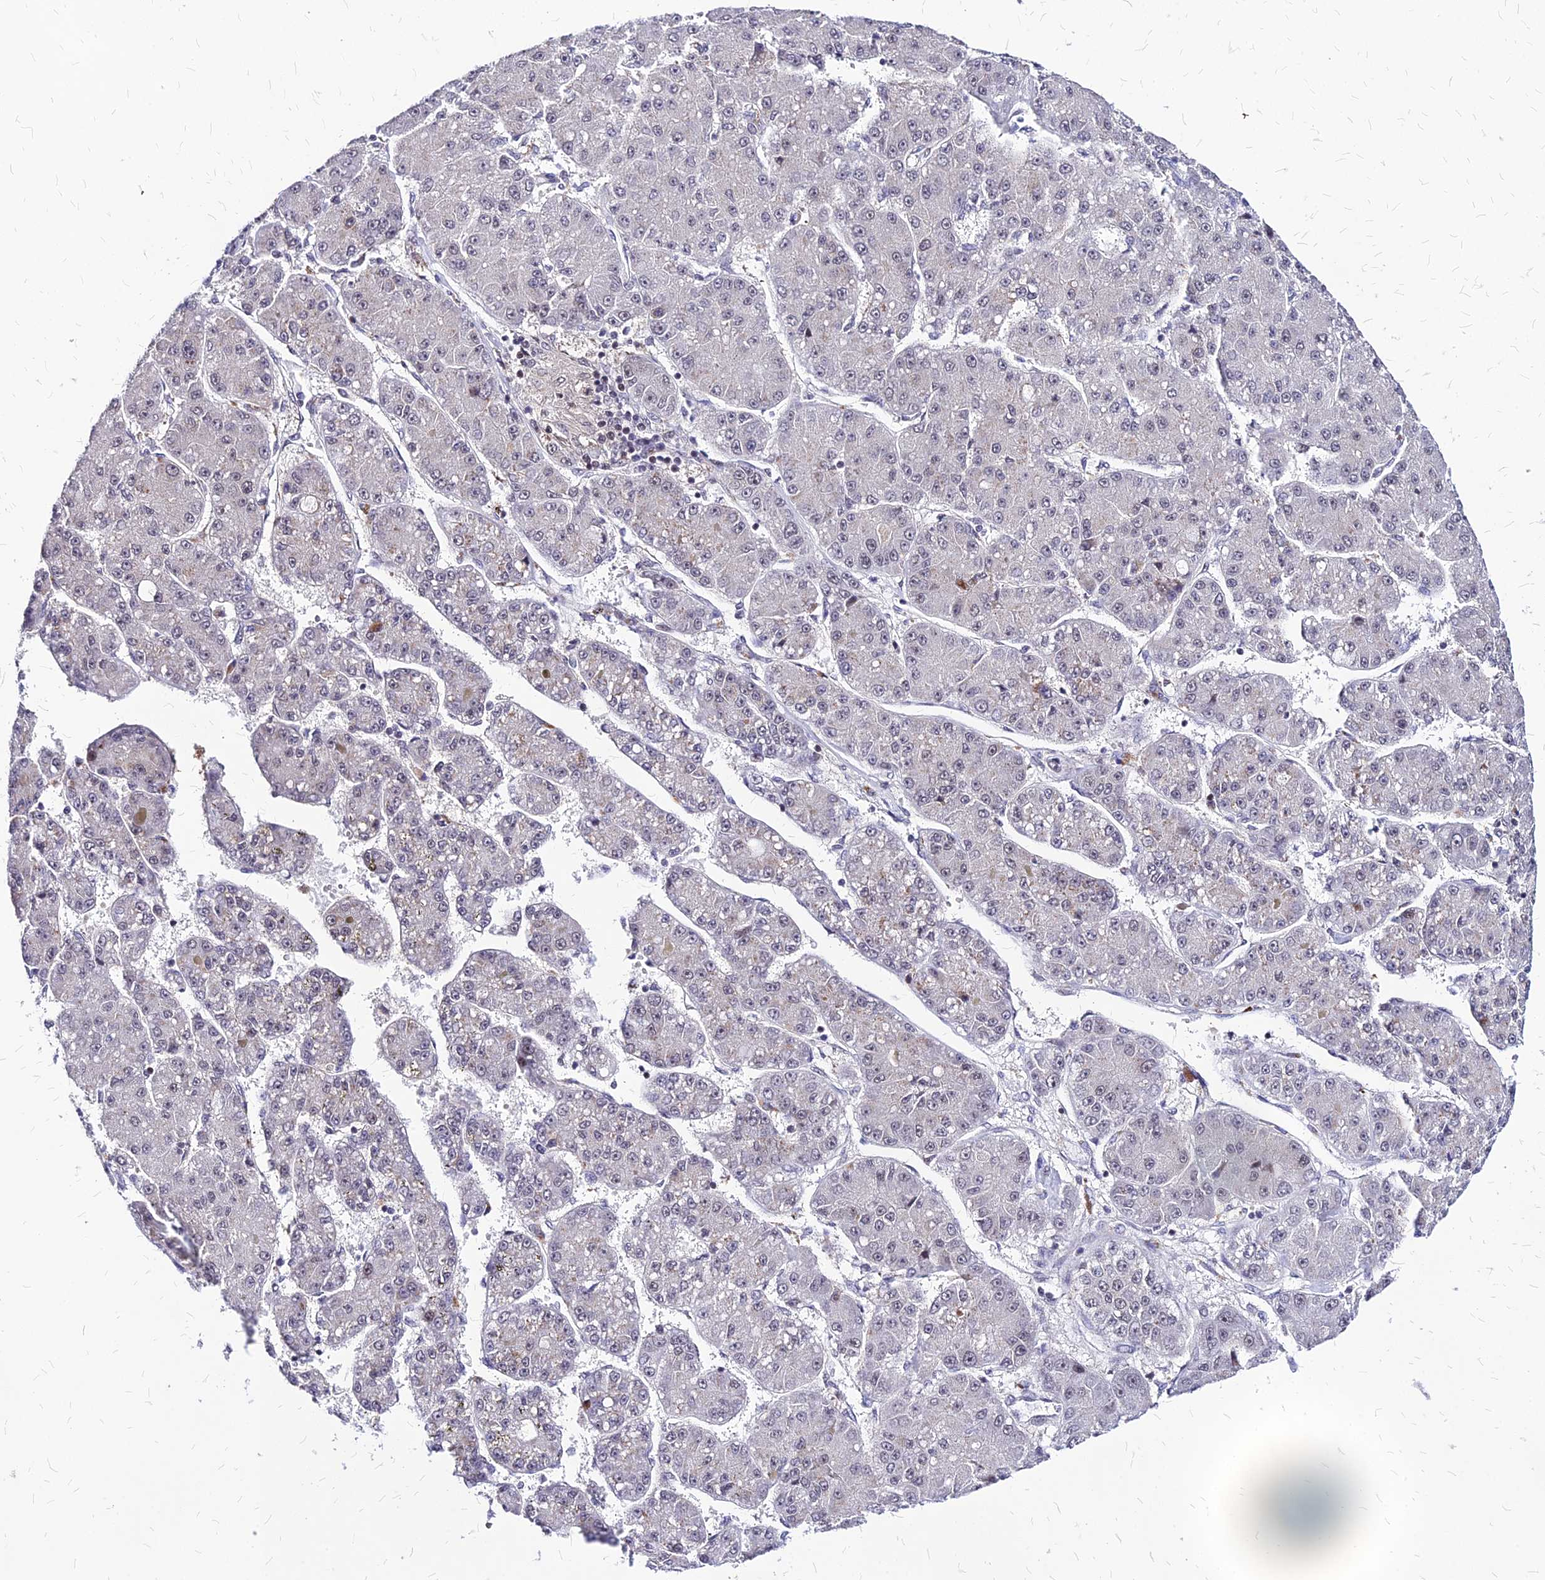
{"staining": {"intensity": "negative", "quantity": "none", "location": "none"}, "tissue": "liver cancer", "cell_type": "Tumor cells", "image_type": "cancer", "snomed": [{"axis": "morphology", "description": "Carcinoma, Hepatocellular, NOS"}, {"axis": "topography", "description": "Liver"}], "caption": "A histopathology image of liver cancer (hepatocellular carcinoma) stained for a protein reveals no brown staining in tumor cells.", "gene": "DDX55", "patient": {"sex": "male", "age": 67}}